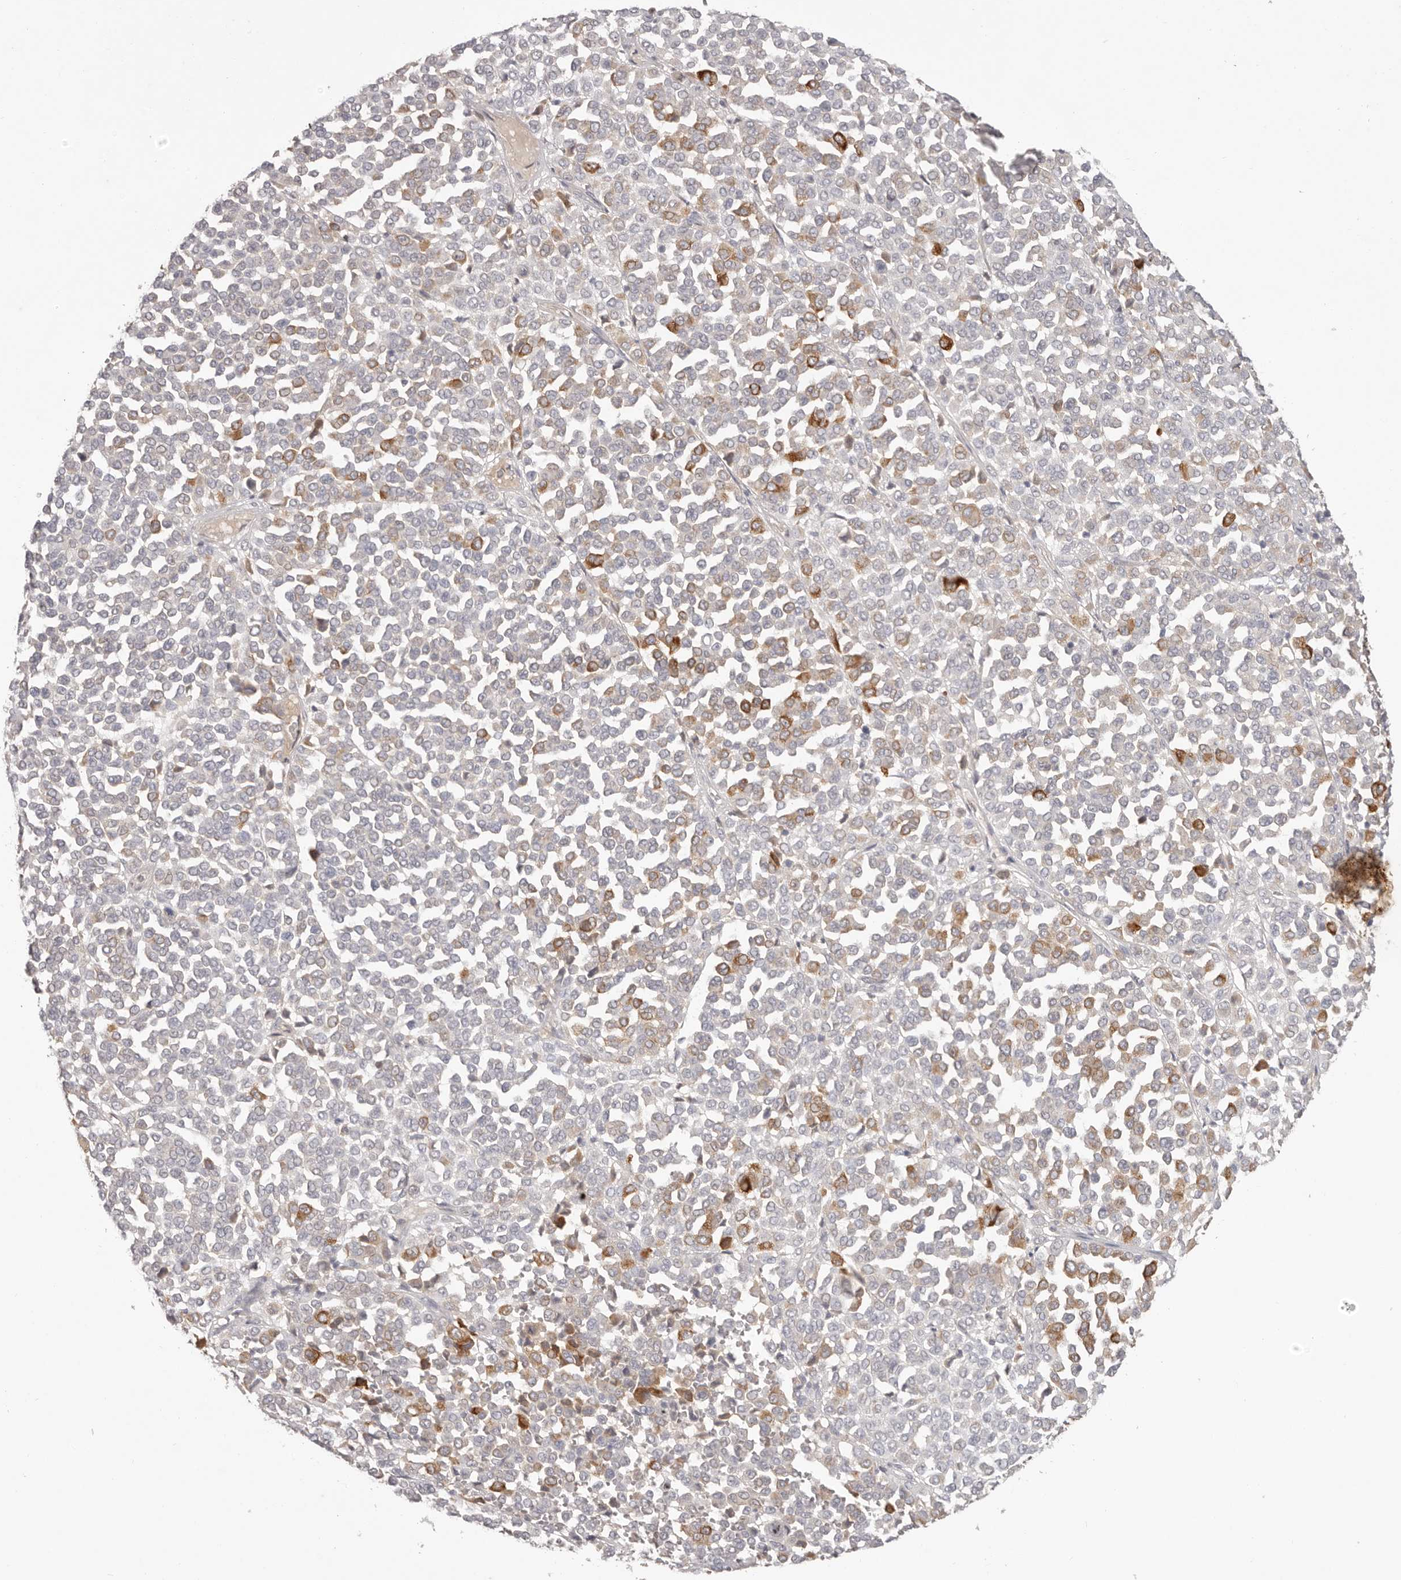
{"staining": {"intensity": "moderate", "quantity": "<25%", "location": "cytoplasmic/membranous"}, "tissue": "melanoma", "cell_type": "Tumor cells", "image_type": "cancer", "snomed": [{"axis": "morphology", "description": "Malignant melanoma, Metastatic site"}, {"axis": "topography", "description": "Pancreas"}], "caption": "A low amount of moderate cytoplasmic/membranous positivity is present in approximately <25% of tumor cells in melanoma tissue.", "gene": "SCUBE2", "patient": {"sex": "female", "age": 30}}